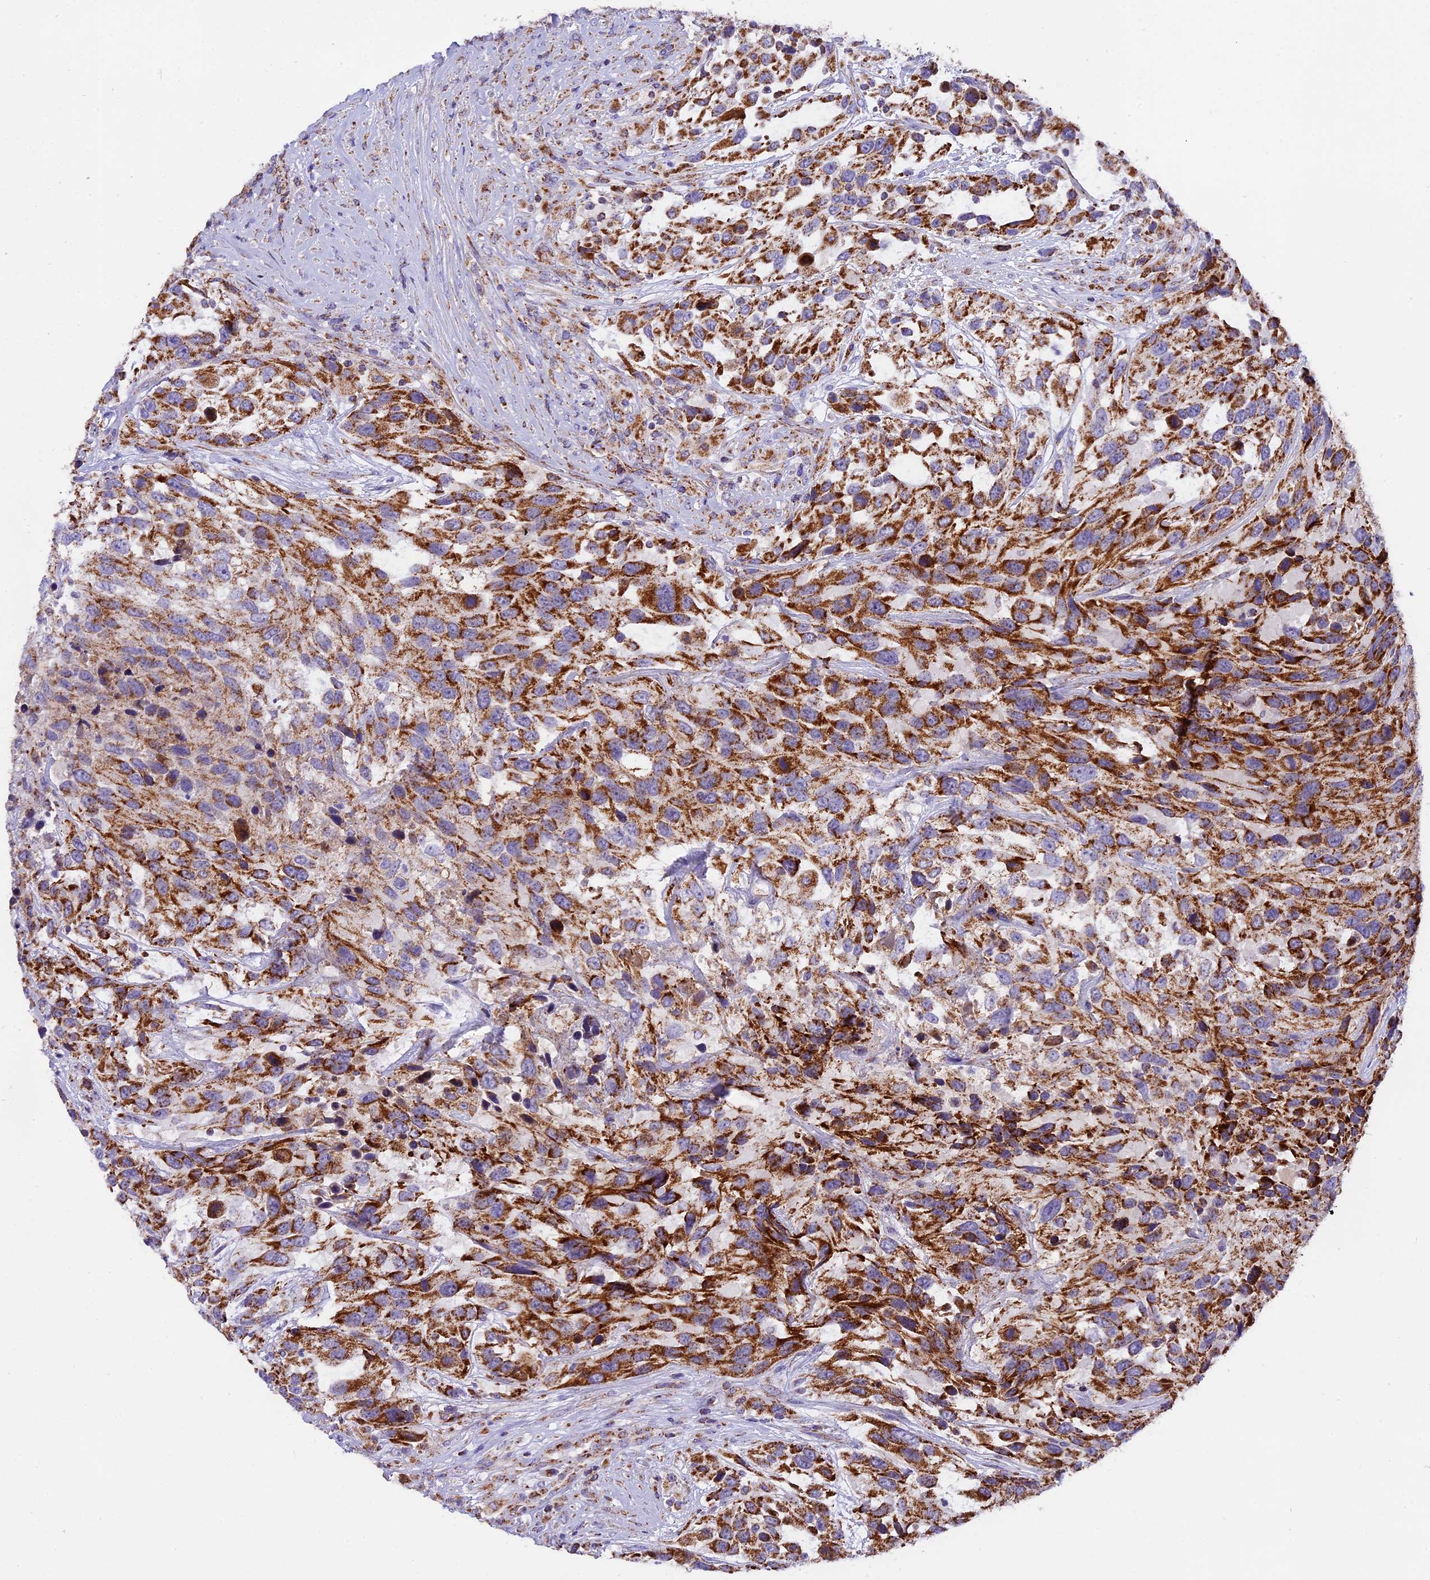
{"staining": {"intensity": "strong", "quantity": ">75%", "location": "cytoplasmic/membranous"}, "tissue": "urothelial cancer", "cell_type": "Tumor cells", "image_type": "cancer", "snomed": [{"axis": "morphology", "description": "Urothelial carcinoma, High grade"}, {"axis": "topography", "description": "Urinary bladder"}], "caption": "Strong cytoplasmic/membranous staining is present in about >75% of tumor cells in urothelial cancer.", "gene": "MRPS34", "patient": {"sex": "female", "age": 70}}